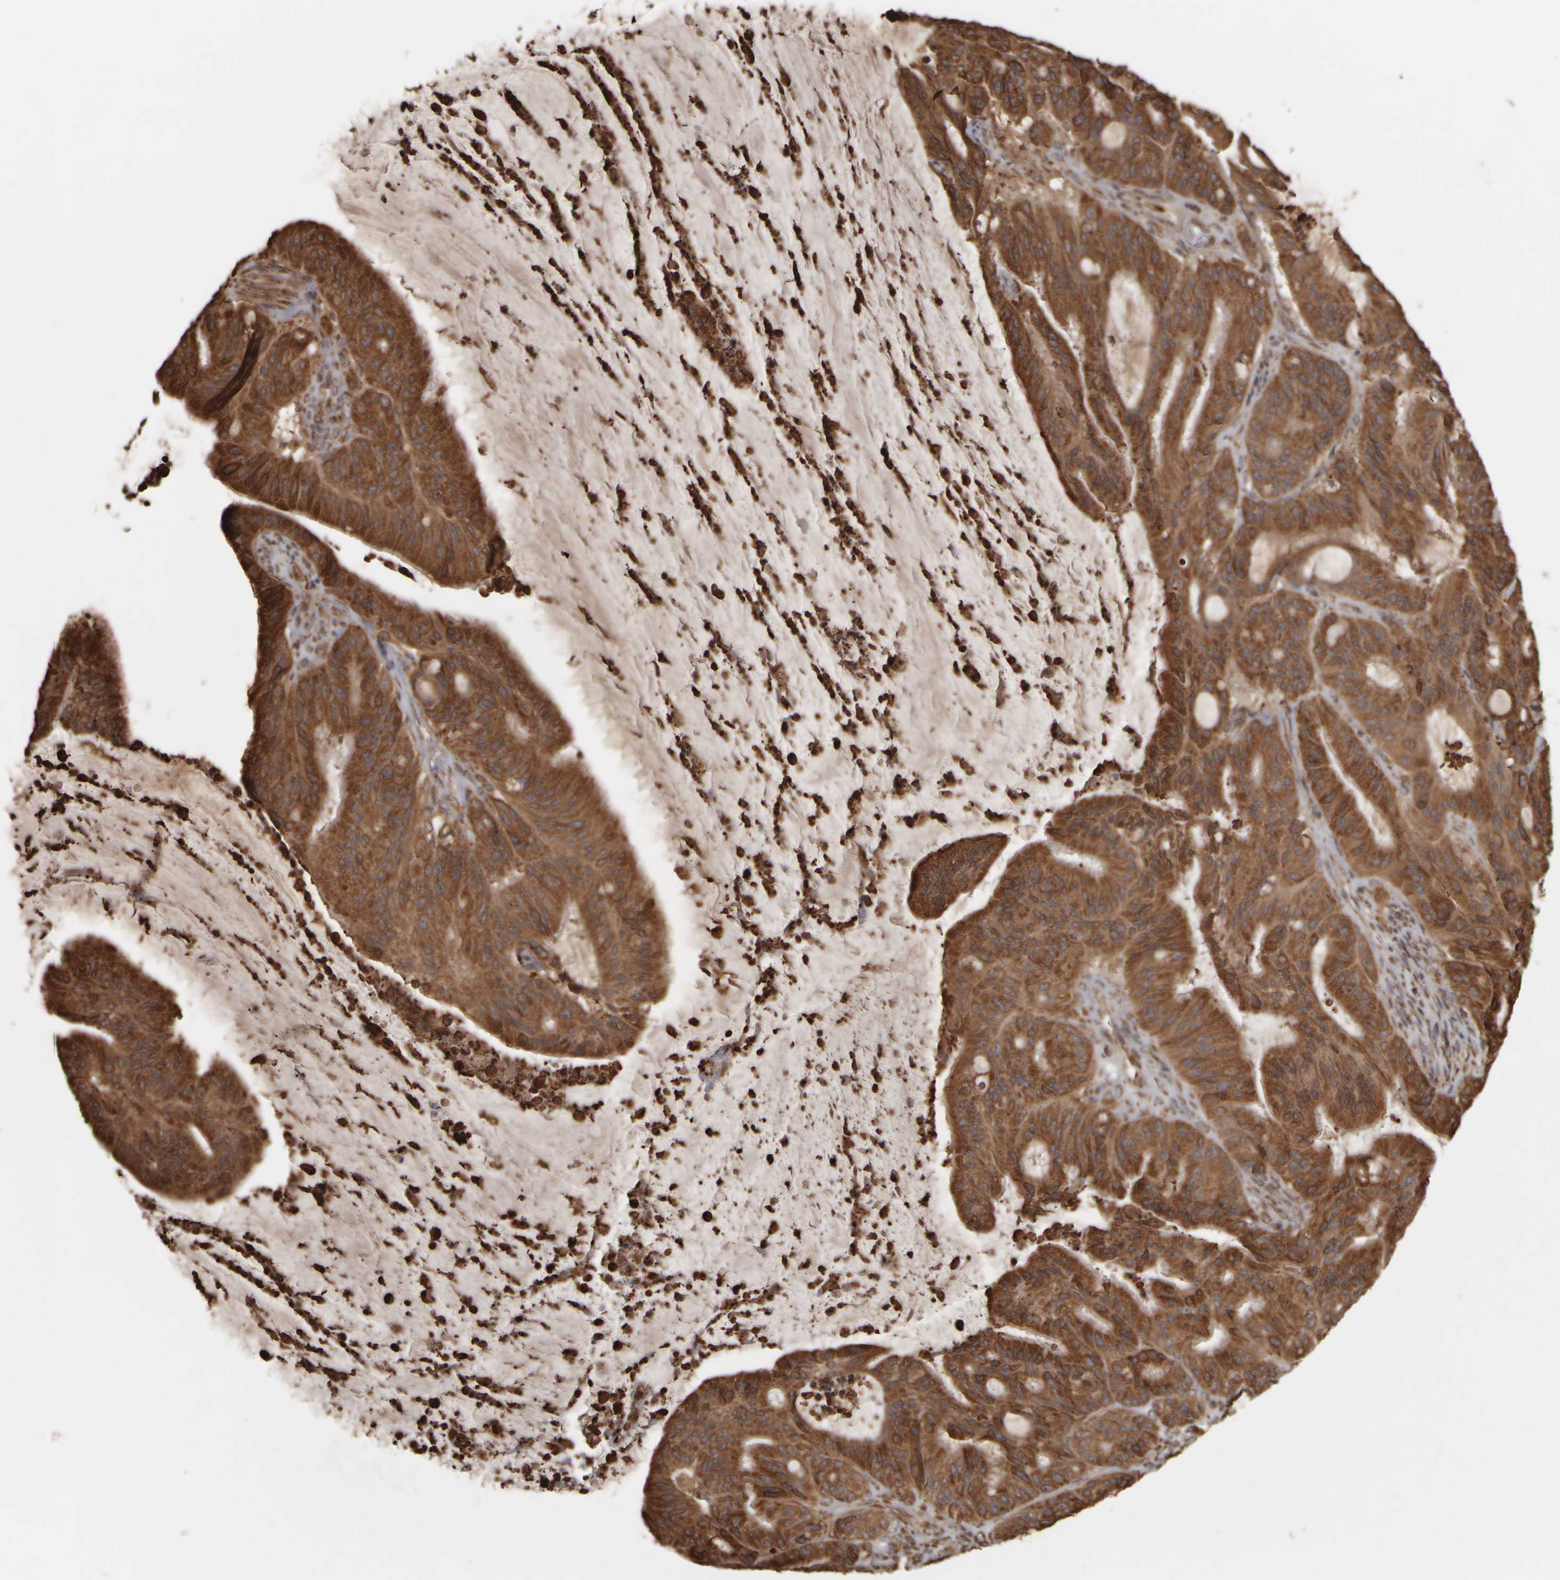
{"staining": {"intensity": "strong", "quantity": ">75%", "location": "cytoplasmic/membranous"}, "tissue": "liver cancer", "cell_type": "Tumor cells", "image_type": "cancer", "snomed": [{"axis": "morphology", "description": "Normal tissue, NOS"}, {"axis": "morphology", "description": "Cholangiocarcinoma"}, {"axis": "topography", "description": "Liver"}, {"axis": "topography", "description": "Peripheral nerve tissue"}], "caption": "Immunohistochemical staining of human liver cancer displays high levels of strong cytoplasmic/membranous positivity in about >75% of tumor cells.", "gene": "AGBL3", "patient": {"sex": "female", "age": 73}}